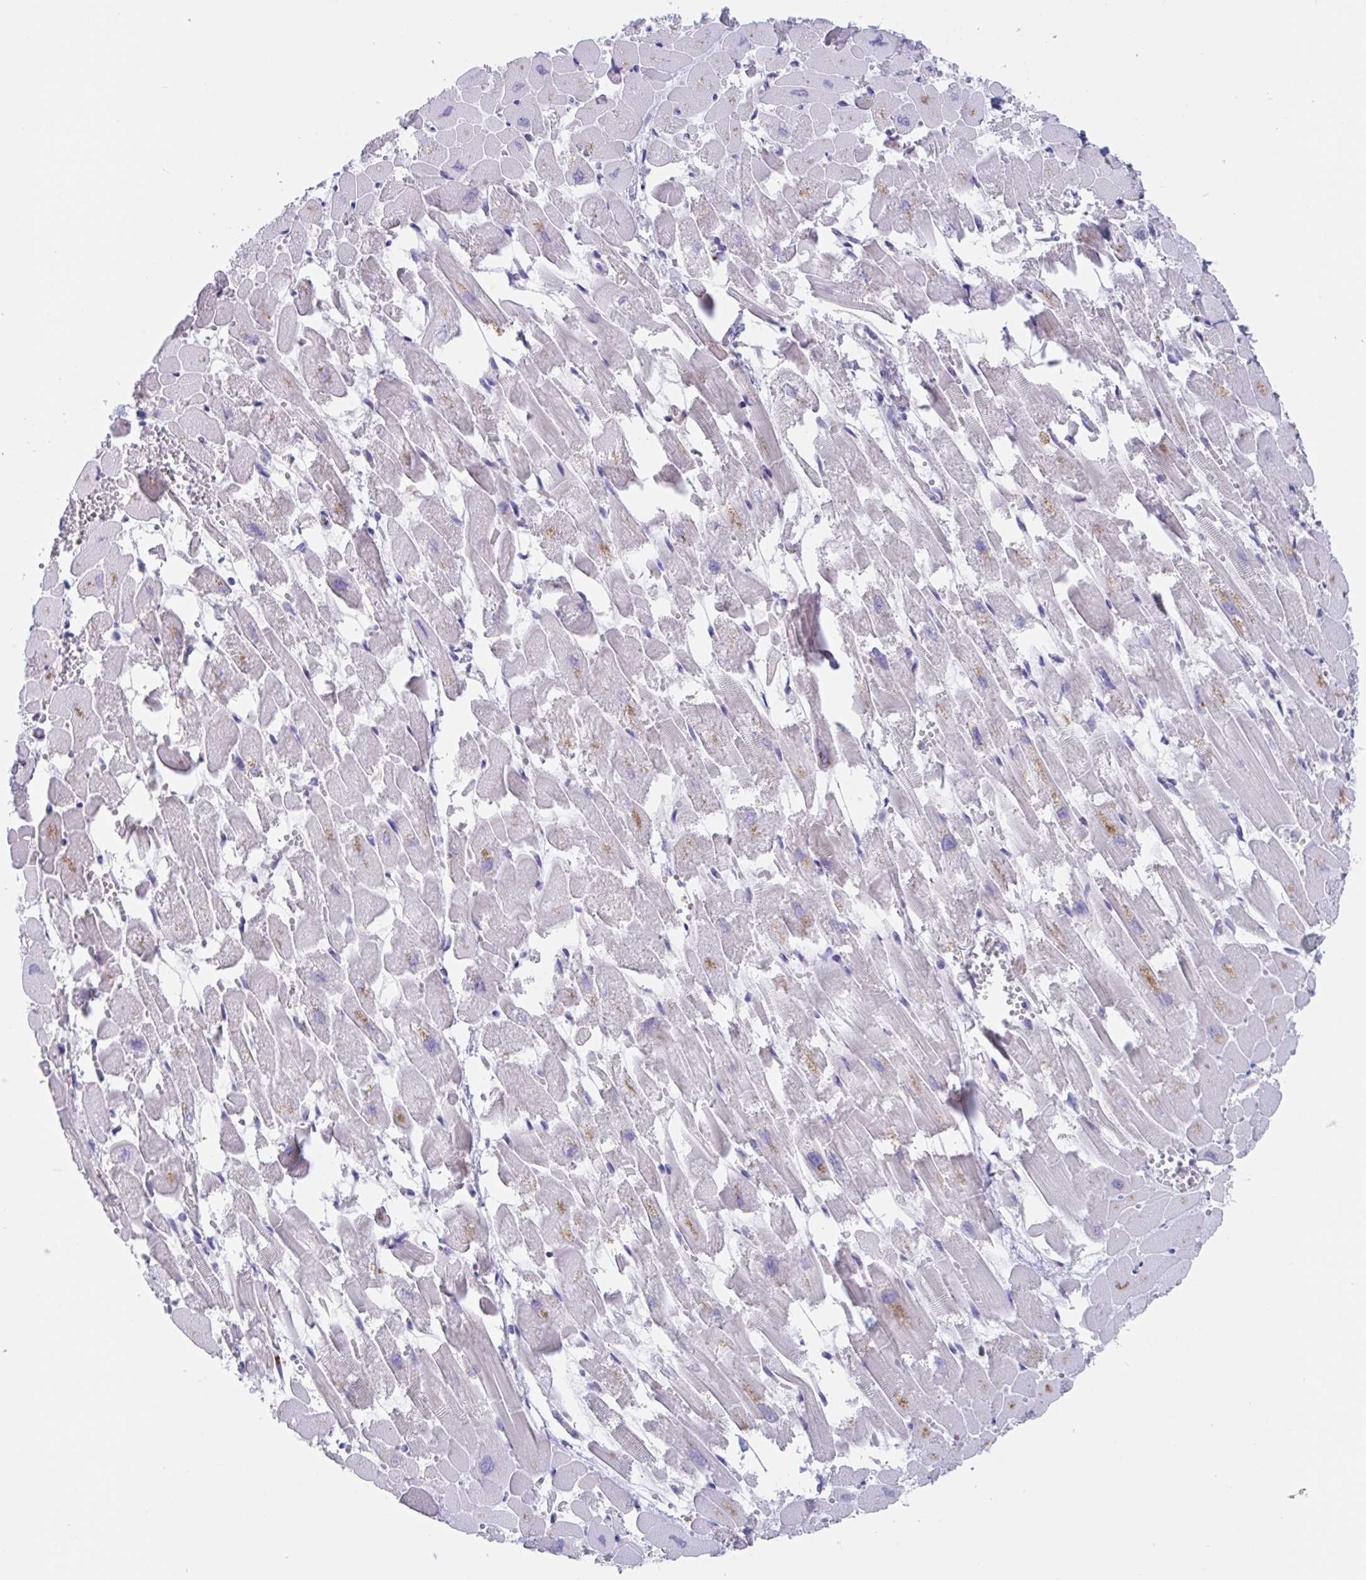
{"staining": {"intensity": "moderate", "quantity": "<25%", "location": "cytoplasmic/membranous"}, "tissue": "heart muscle", "cell_type": "Cardiomyocytes", "image_type": "normal", "snomed": [{"axis": "morphology", "description": "Normal tissue, NOS"}, {"axis": "topography", "description": "Heart"}], "caption": "Immunohistochemistry (IHC) image of unremarkable heart muscle: heart muscle stained using immunohistochemistry (IHC) demonstrates low levels of moderate protein expression localized specifically in the cytoplasmic/membranous of cardiomyocytes, appearing as a cytoplasmic/membranous brown color.", "gene": "ZNHIT2", "patient": {"sex": "female", "age": 52}}